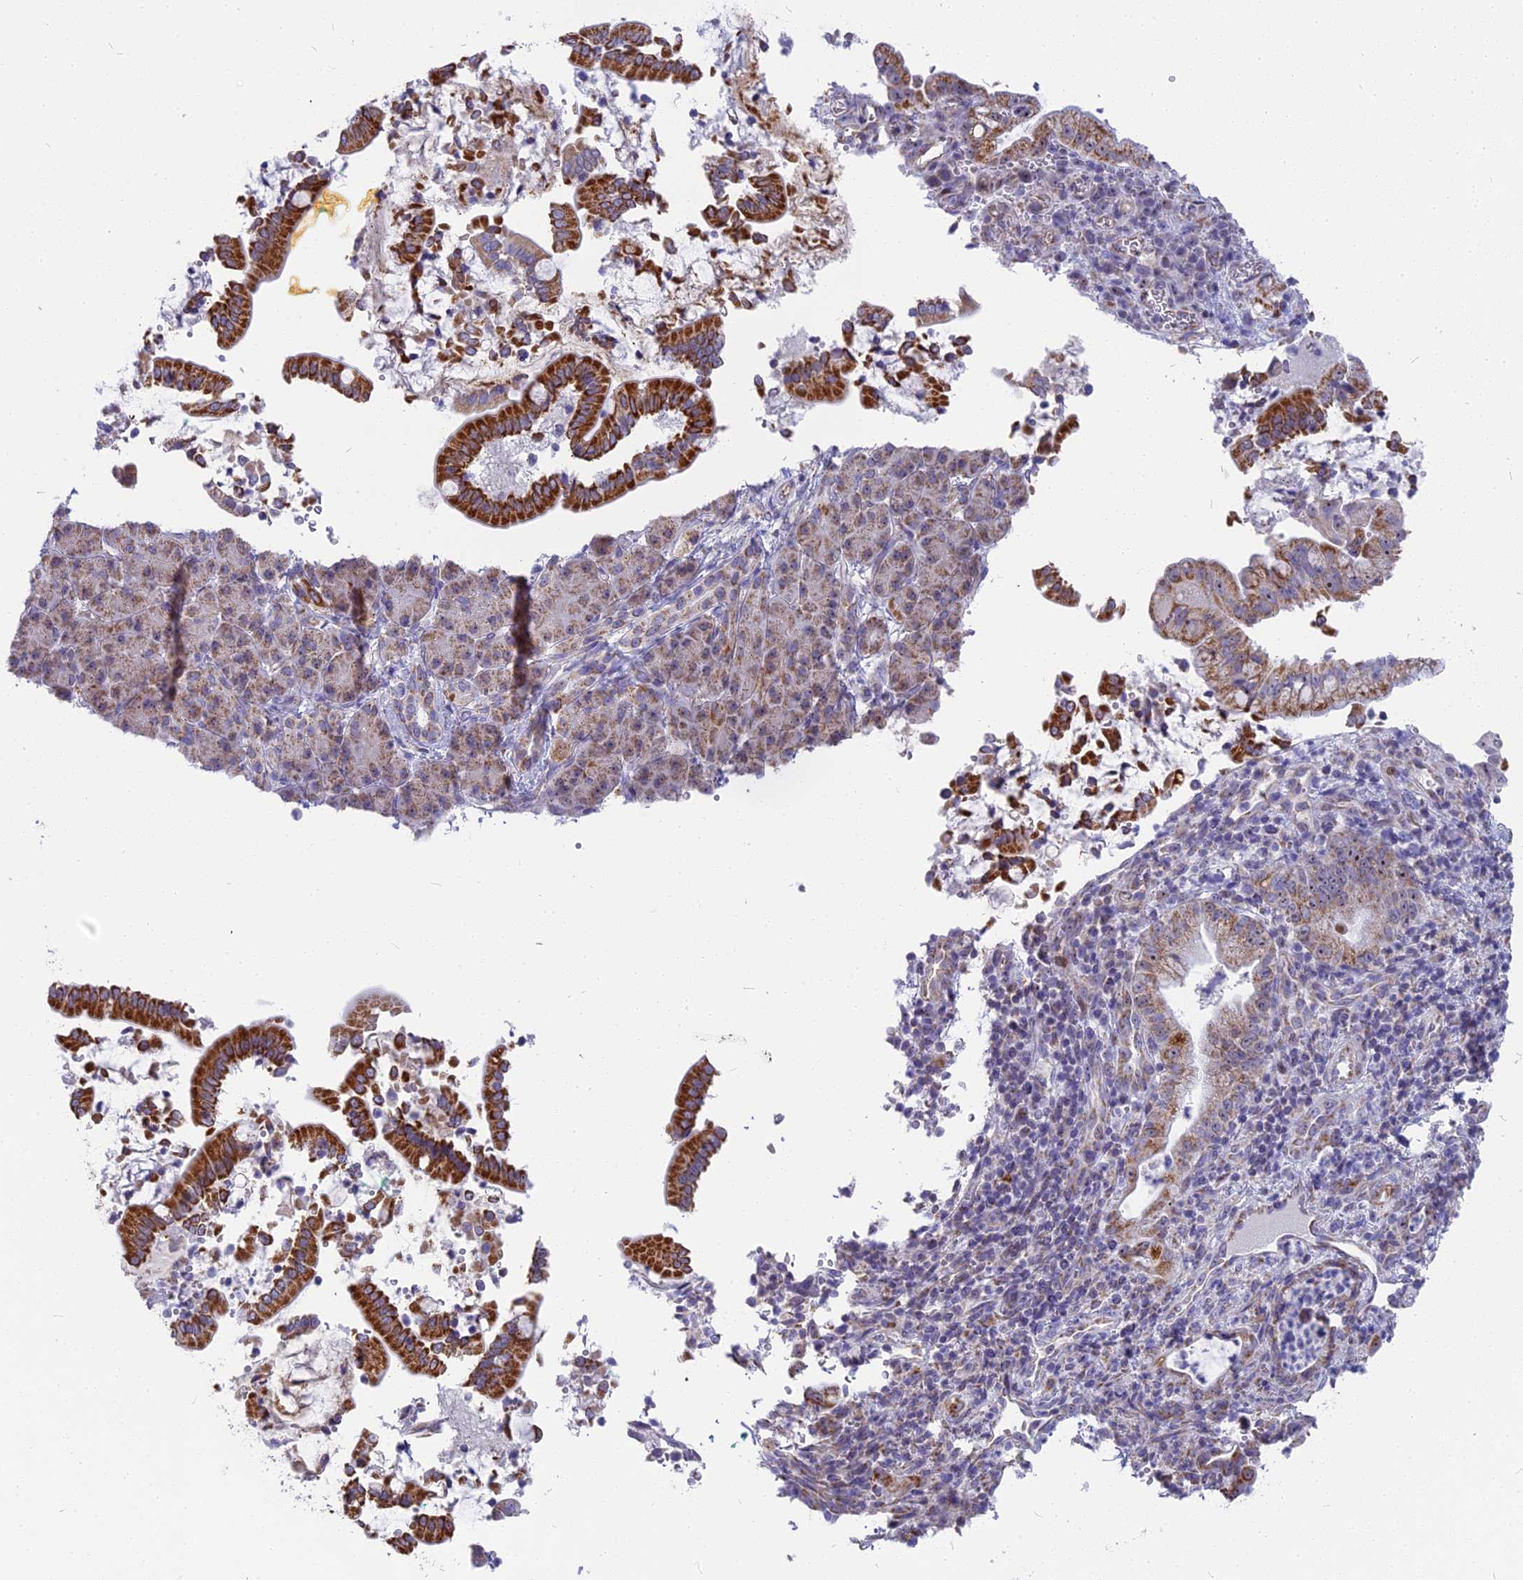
{"staining": {"intensity": "strong", "quantity": "25%-75%", "location": "cytoplasmic/membranous"}, "tissue": "pancreatic cancer", "cell_type": "Tumor cells", "image_type": "cancer", "snomed": [{"axis": "morphology", "description": "Normal tissue, NOS"}, {"axis": "morphology", "description": "Adenocarcinoma, NOS"}, {"axis": "topography", "description": "Pancreas"}], "caption": "A photomicrograph of human pancreatic cancer (adenocarcinoma) stained for a protein displays strong cytoplasmic/membranous brown staining in tumor cells. The staining was performed using DAB, with brown indicating positive protein expression. Nuclei are stained blue with hematoxylin.", "gene": "DTWD1", "patient": {"sex": "female", "age": 55}}